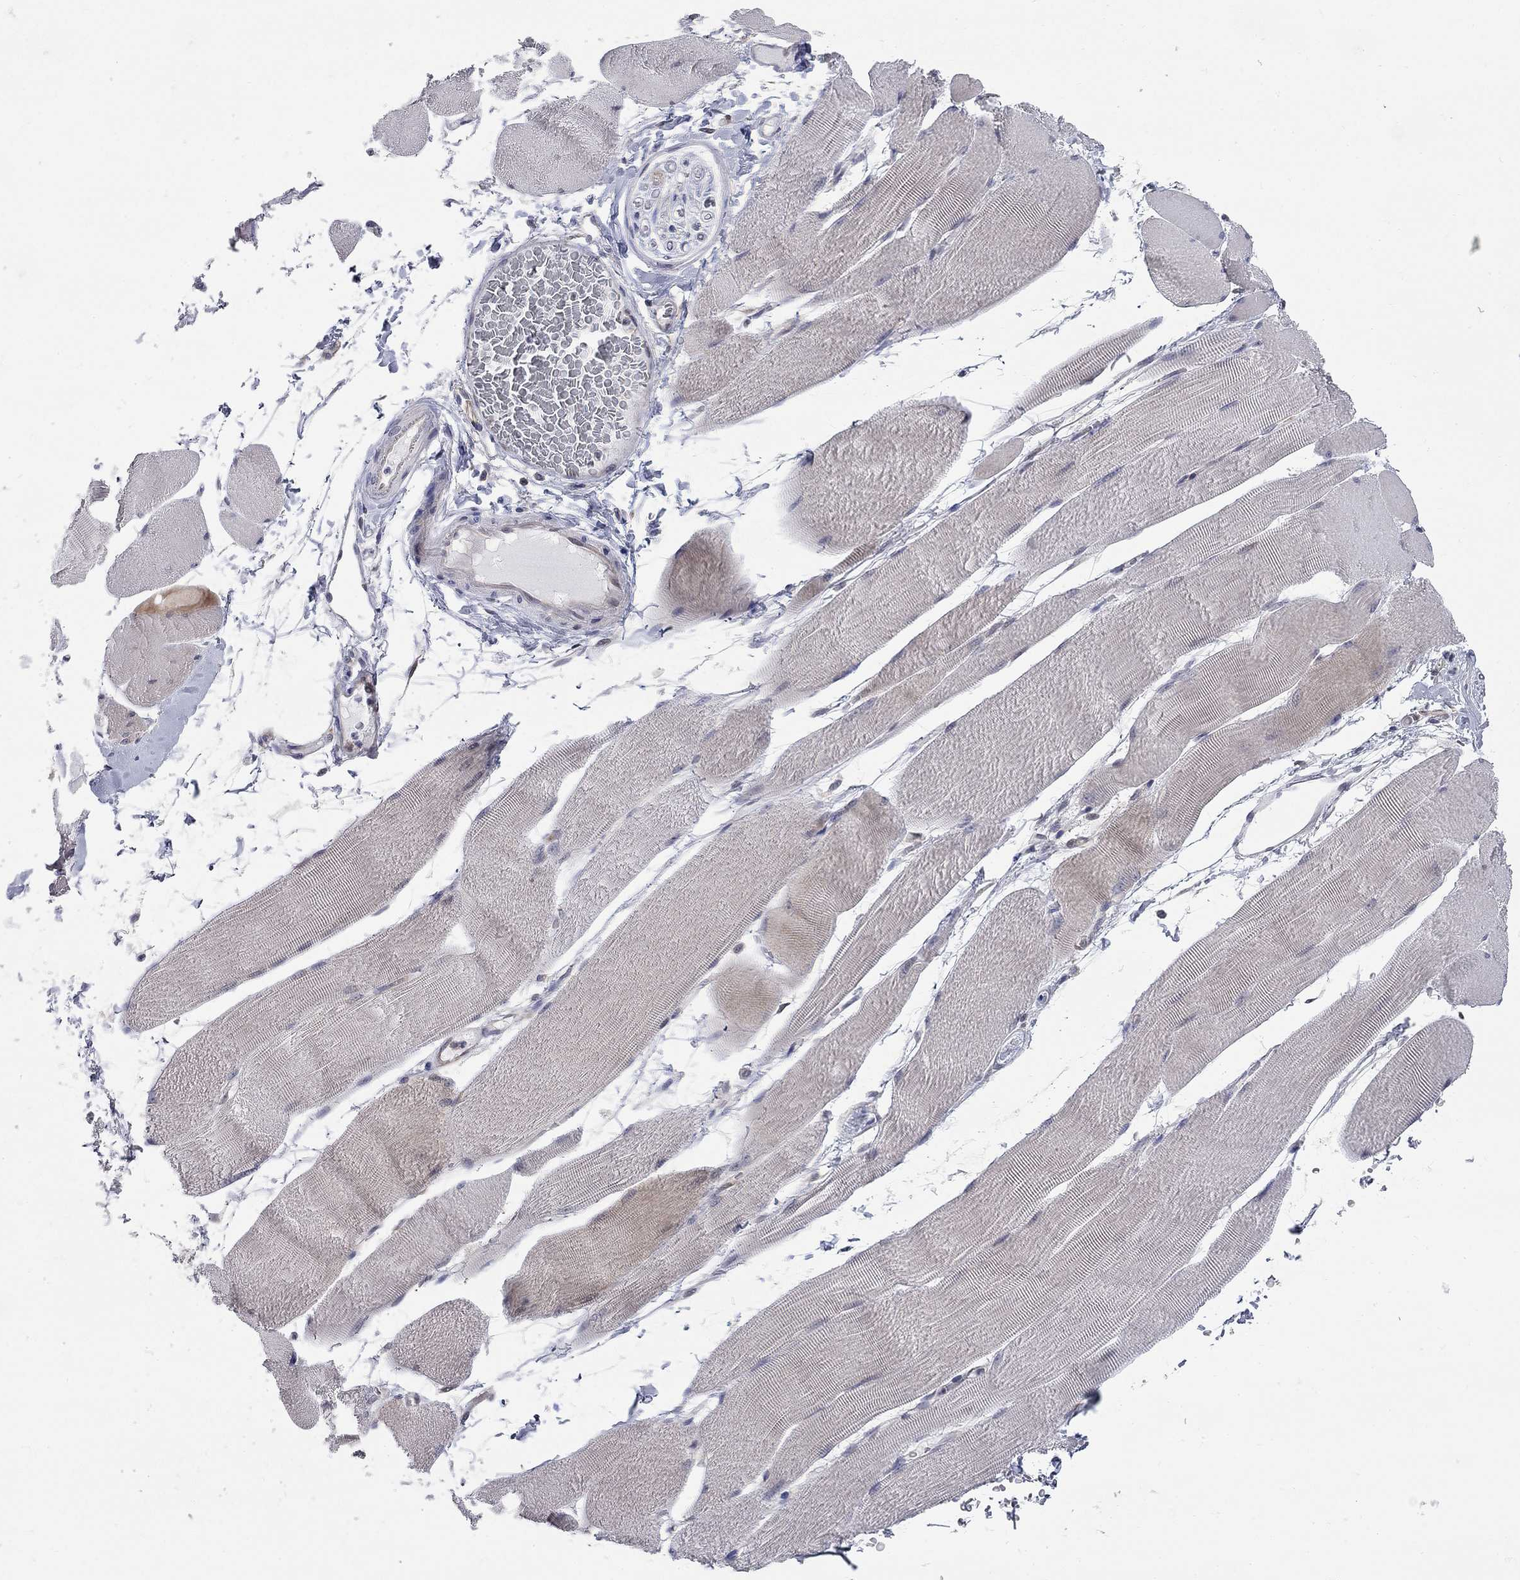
{"staining": {"intensity": "negative", "quantity": "none", "location": "none"}, "tissue": "skeletal muscle", "cell_type": "Myocytes", "image_type": "normal", "snomed": [{"axis": "morphology", "description": "Normal tissue, NOS"}, {"axis": "topography", "description": "Skeletal muscle"}], "caption": "IHC photomicrograph of unremarkable skeletal muscle: human skeletal muscle stained with DAB displays no significant protein positivity in myocytes. (Immunohistochemistry (ihc), brightfield microscopy, high magnification).", "gene": "ENSG00000255639", "patient": {"sex": "male", "age": 56}}